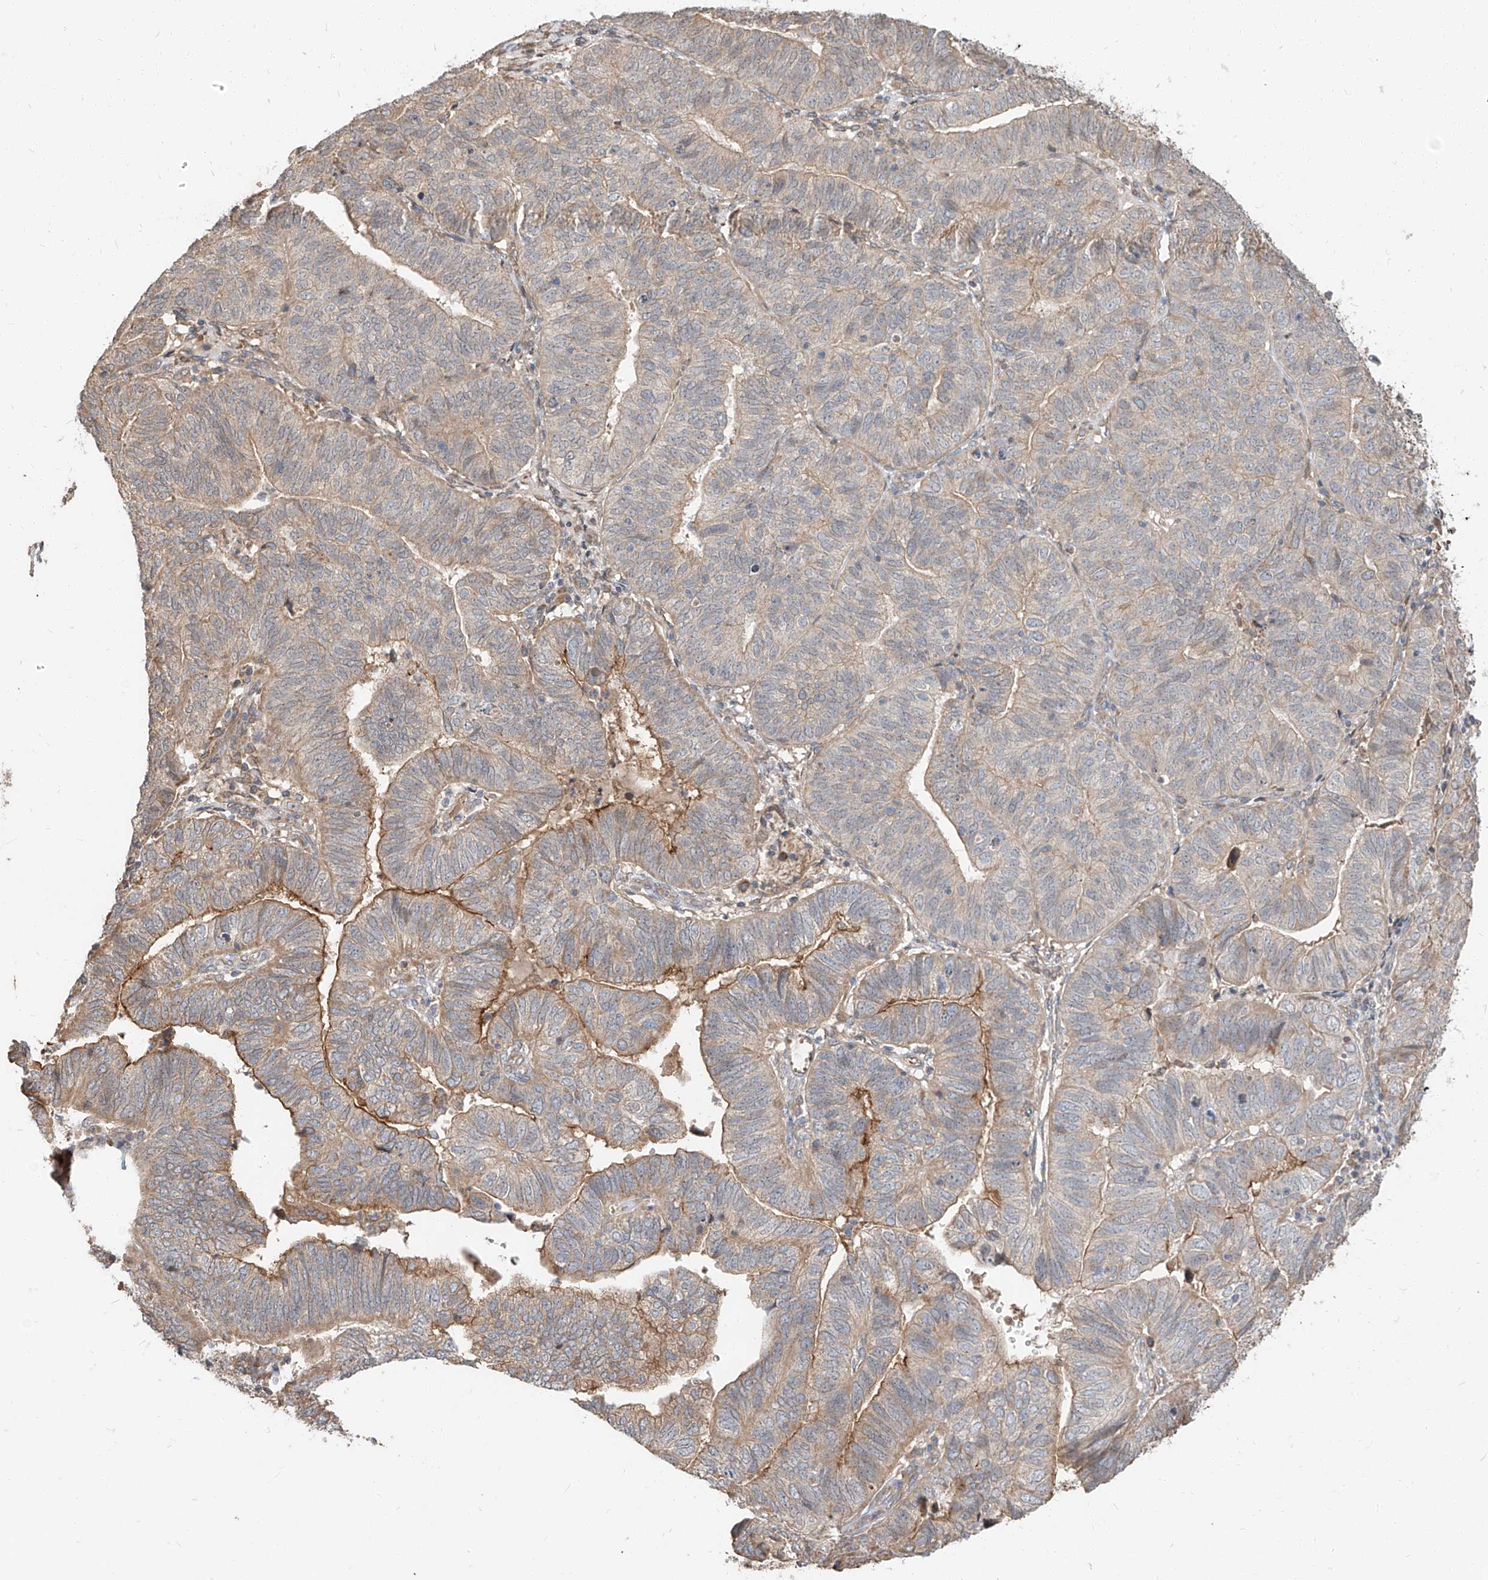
{"staining": {"intensity": "moderate", "quantity": "<25%", "location": "cytoplasmic/membranous"}, "tissue": "endometrial cancer", "cell_type": "Tumor cells", "image_type": "cancer", "snomed": [{"axis": "morphology", "description": "Adenocarcinoma, NOS"}, {"axis": "topography", "description": "Uterus"}], "caption": "Human endometrial cancer stained with a protein marker displays moderate staining in tumor cells.", "gene": "STX19", "patient": {"sex": "female", "age": 77}}